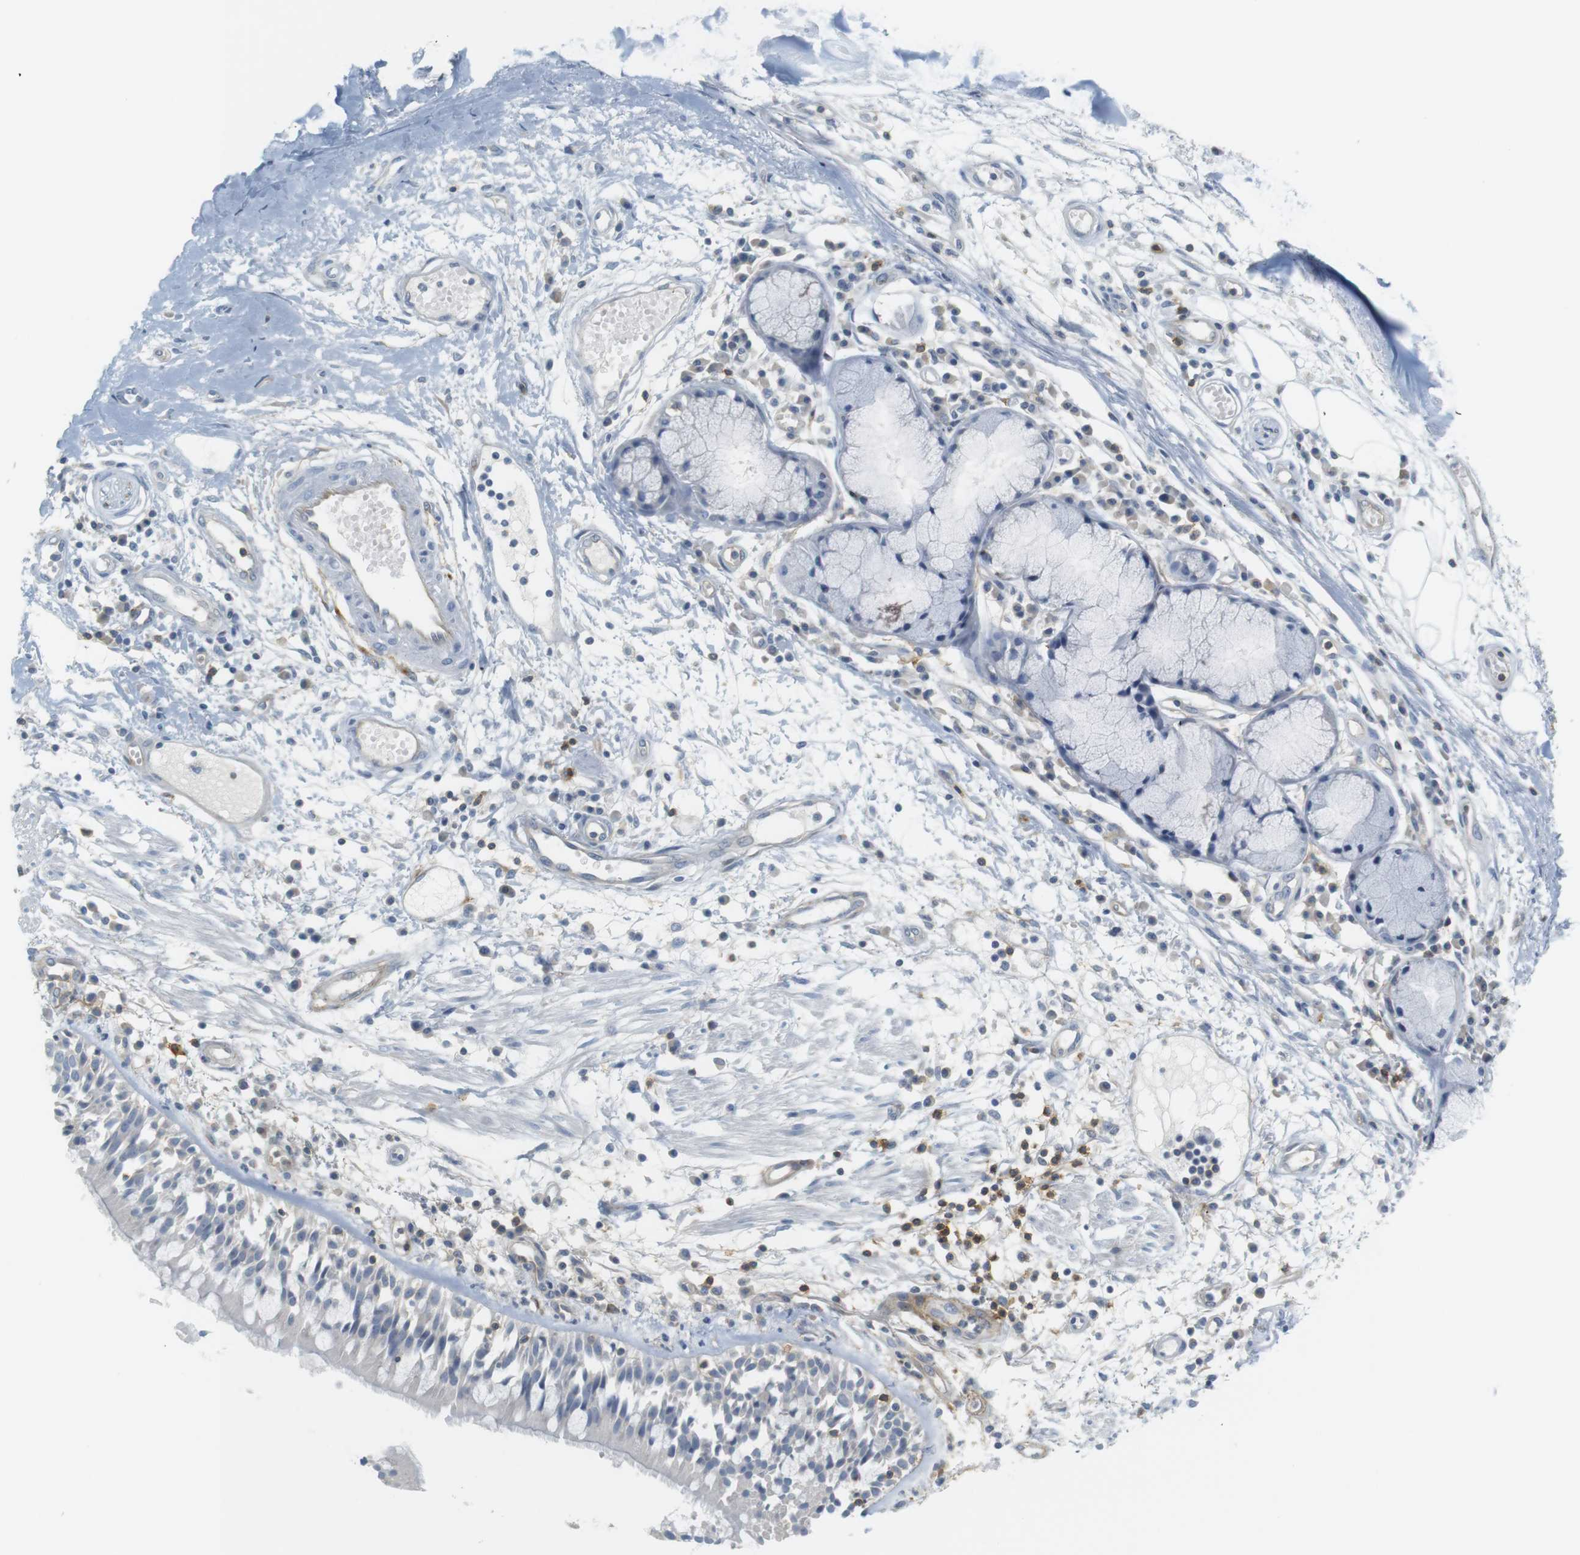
{"staining": {"intensity": "negative", "quantity": "none", "location": "none"}, "tissue": "adipose tissue", "cell_type": "Adipocytes", "image_type": "normal", "snomed": [{"axis": "morphology", "description": "Normal tissue, NOS"}, {"axis": "morphology", "description": "Adenocarcinoma, NOS"}, {"axis": "topography", "description": "Cartilage tissue"}, {"axis": "topography", "description": "Bronchus"}, {"axis": "topography", "description": "Lung"}], "caption": "Immunohistochemical staining of benign adipose tissue displays no significant positivity in adipocytes.", "gene": "F2R", "patient": {"sex": "female", "age": 67}}